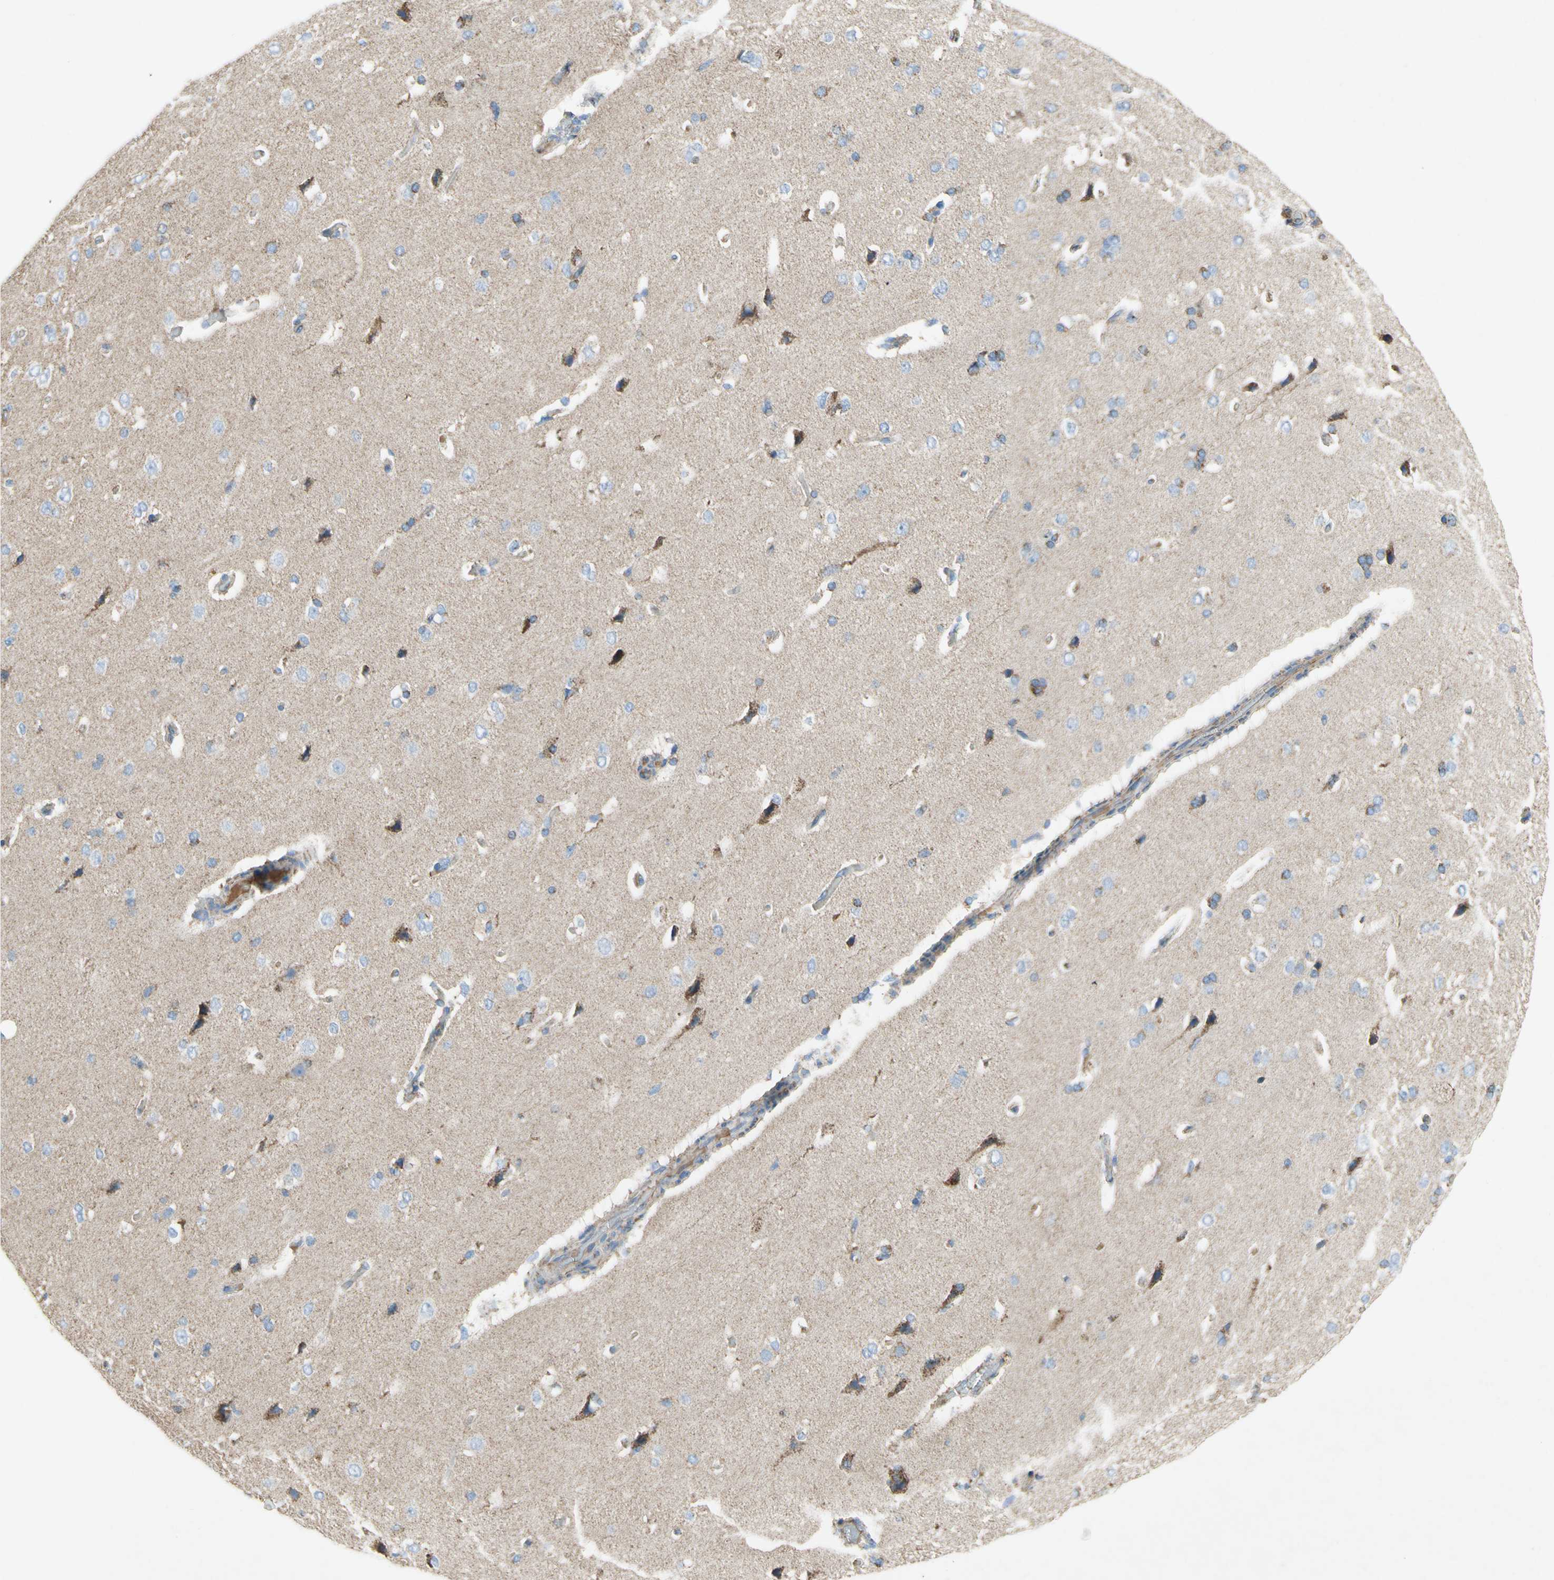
{"staining": {"intensity": "moderate", "quantity": ">75%", "location": "cytoplasmic/membranous"}, "tissue": "cerebral cortex", "cell_type": "Endothelial cells", "image_type": "normal", "snomed": [{"axis": "morphology", "description": "Normal tissue, NOS"}, {"axis": "topography", "description": "Cerebral cortex"}], "caption": "Cerebral cortex stained for a protein demonstrates moderate cytoplasmic/membranous positivity in endothelial cells. Nuclei are stained in blue.", "gene": "SDHB", "patient": {"sex": "male", "age": 62}}